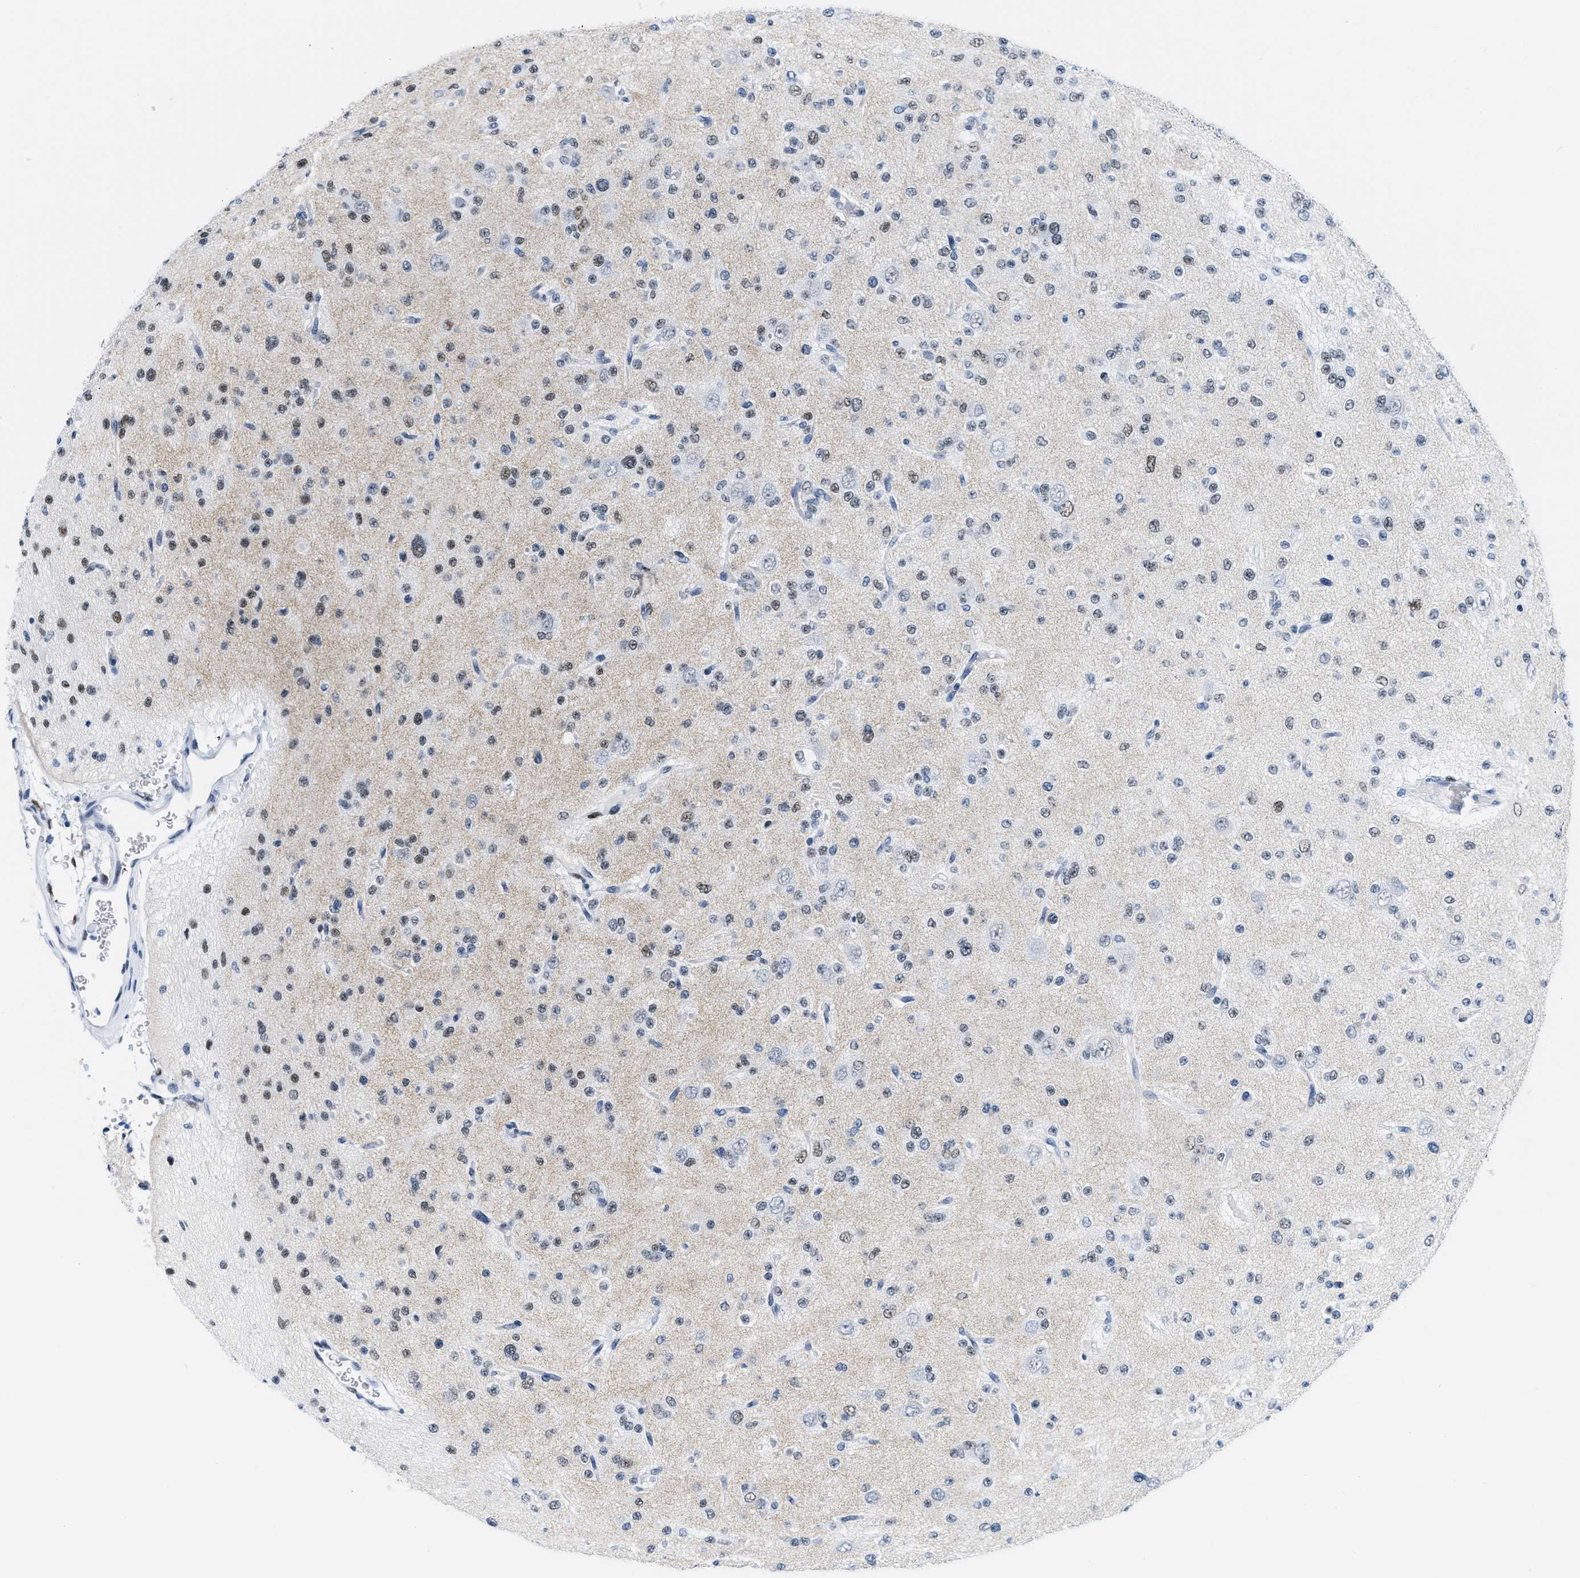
{"staining": {"intensity": "moderate", "quantity": "25%-75%", "location": "nuclear"}, "tissue": "glioma", "cell_type": "Tumor cells", "image_type": "cancer", "snomed": [{"axis": "morphology", "description": "Glioma, malignant, Low grade"}, {"axis": "topography", "description": "Brain"}], "caption": "Human glioma stained for a protein (brown) reveals moderate nuclear positive expression in approximately 25%-75% of tumor cells.", "gene": "CTBP1", "patient": {"sex": "male", "age": 38}}